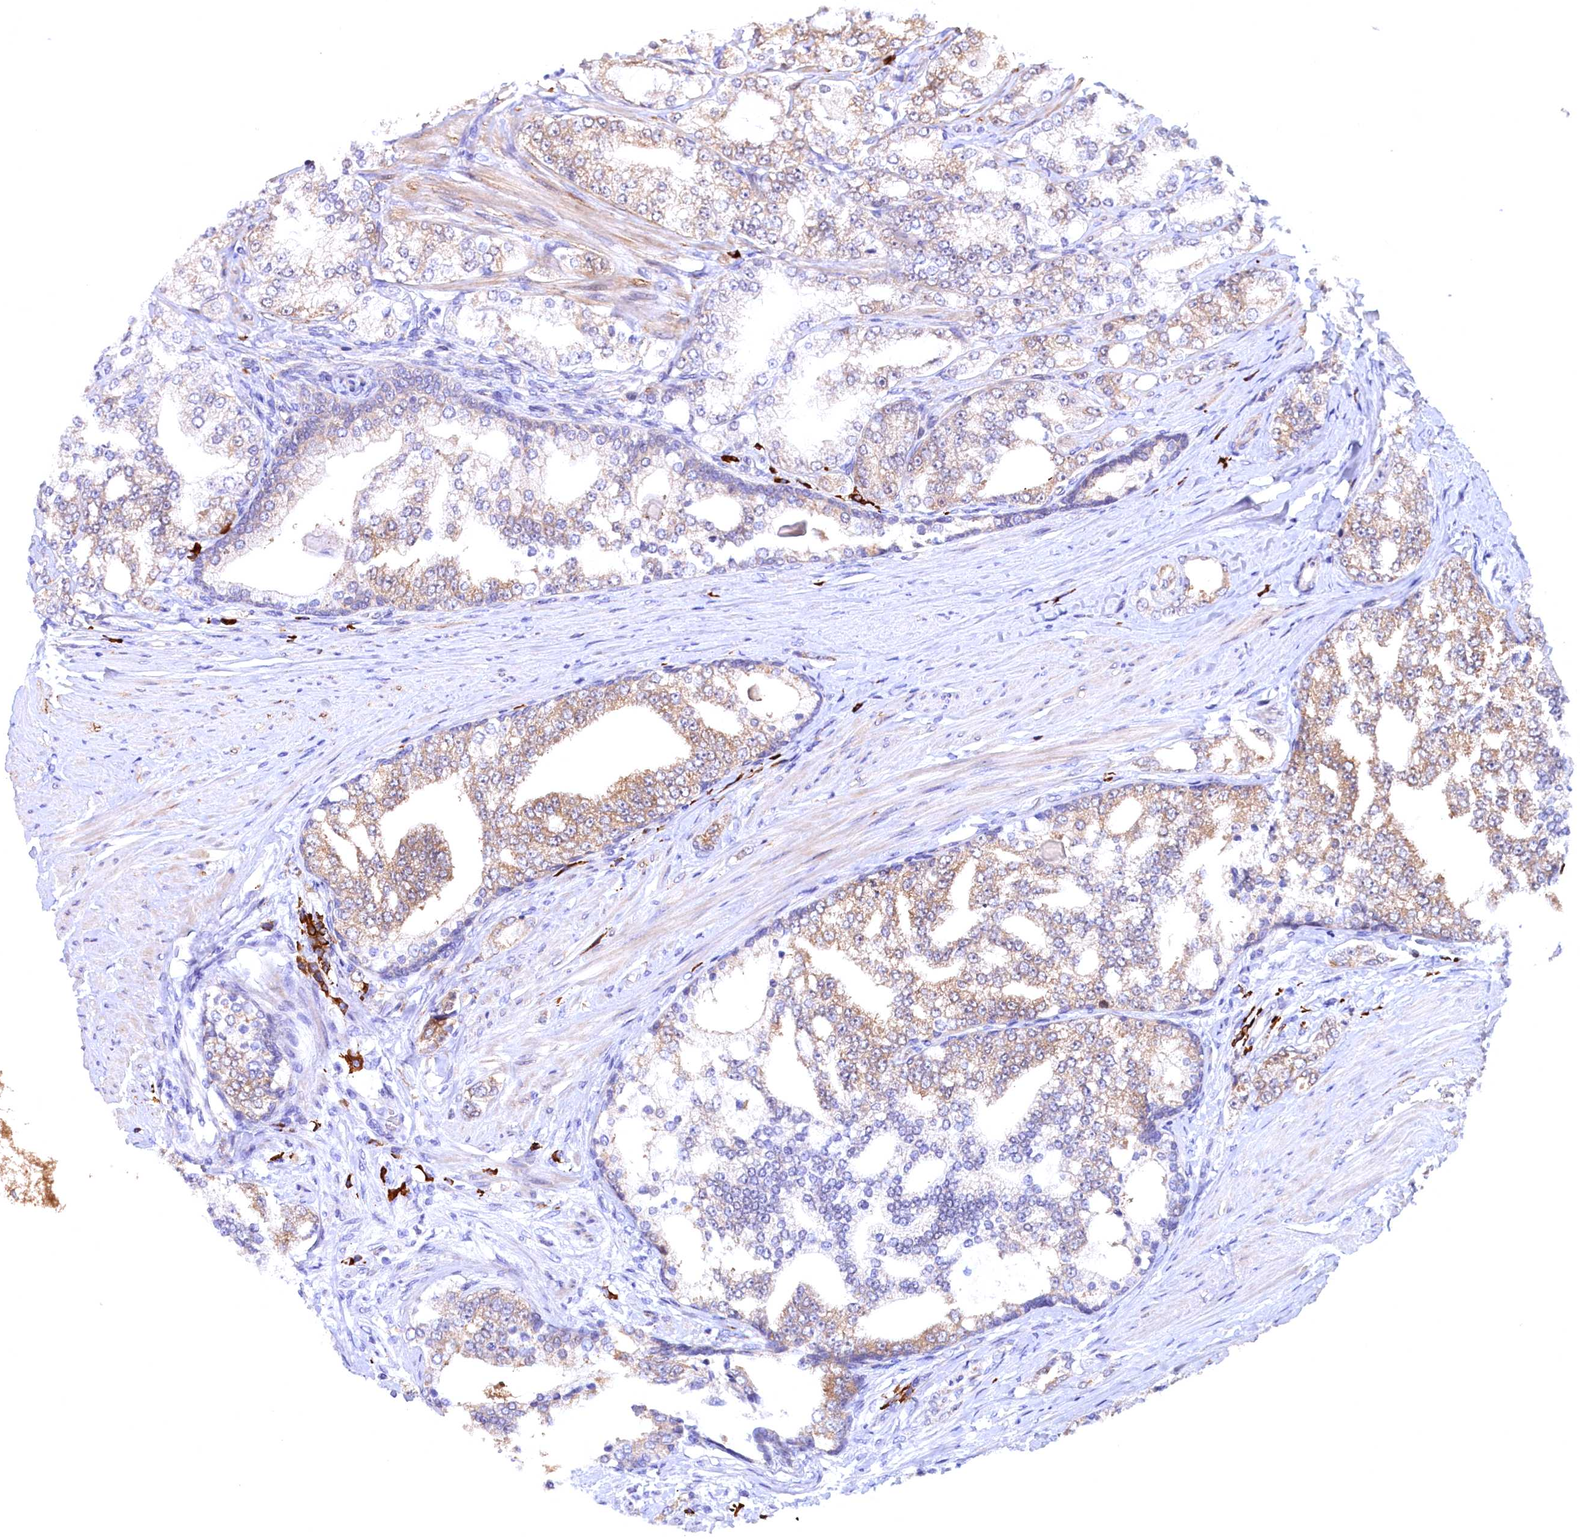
{"staining": {"intensity": "weak", "quantity": "25%-75%", "location": "cytoplasmic/membranous"}, "tissue": "prostate cancer", "cell_type": "Tumor cells", "image_type": "cancer", "snomed": [{"axis": "morphology", "description": "Adenocarcinoma, High grade"}, {"axis": "topography", "description": "Prostate"}], "caption": "Weak cytoplasmic/membranous protein expression is appreciated in about 25%-75% of tumor cells in high-grade adenocarcinoma (prostate).", "gene": "JPT2", "patient": {"sex": "male", "age": 64}}